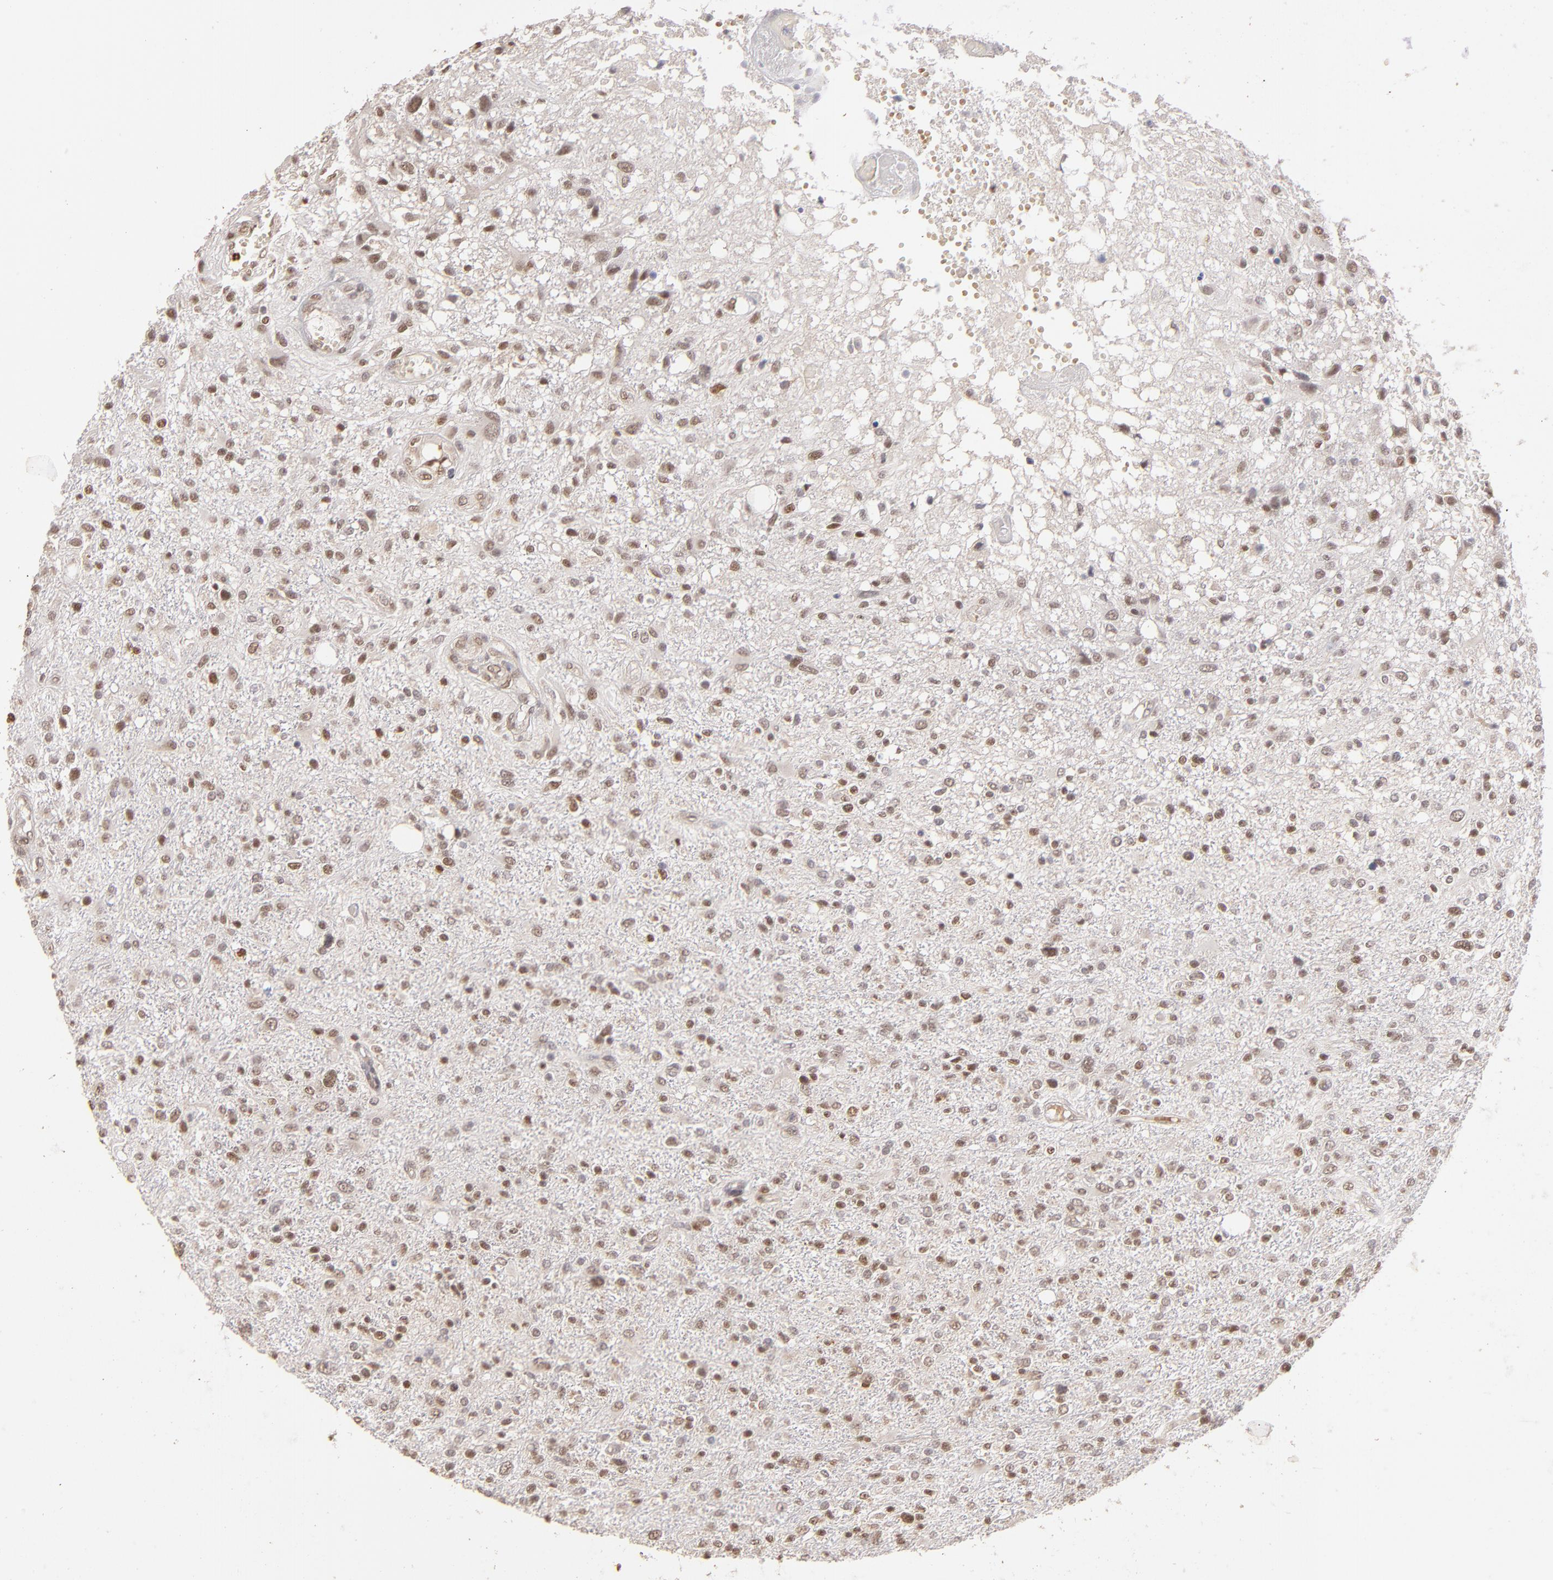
{"staining": {"intensity": "weak", "quantity": ">75%", "location": "nuclear"}, "tissue": "glioma", "cell_type": "Tumor cells", "image_type": "cancer", "snomed": [{"axis": "morphology", "description": "Glioma, malignant, High grade"}, {"axis": "topography", "description": "Cerebral cortex"}], "caption": "Protein expression analysis of human glioma reveals weak nuclear expression in about >75% of tumor cells. The staining is performed using DAB brown chromogen to label protein expression. The nuclei are counter-stained blue using hematoxylin.", "gene": "NFE2", "patient": {"sex": "male", "age": 76}}